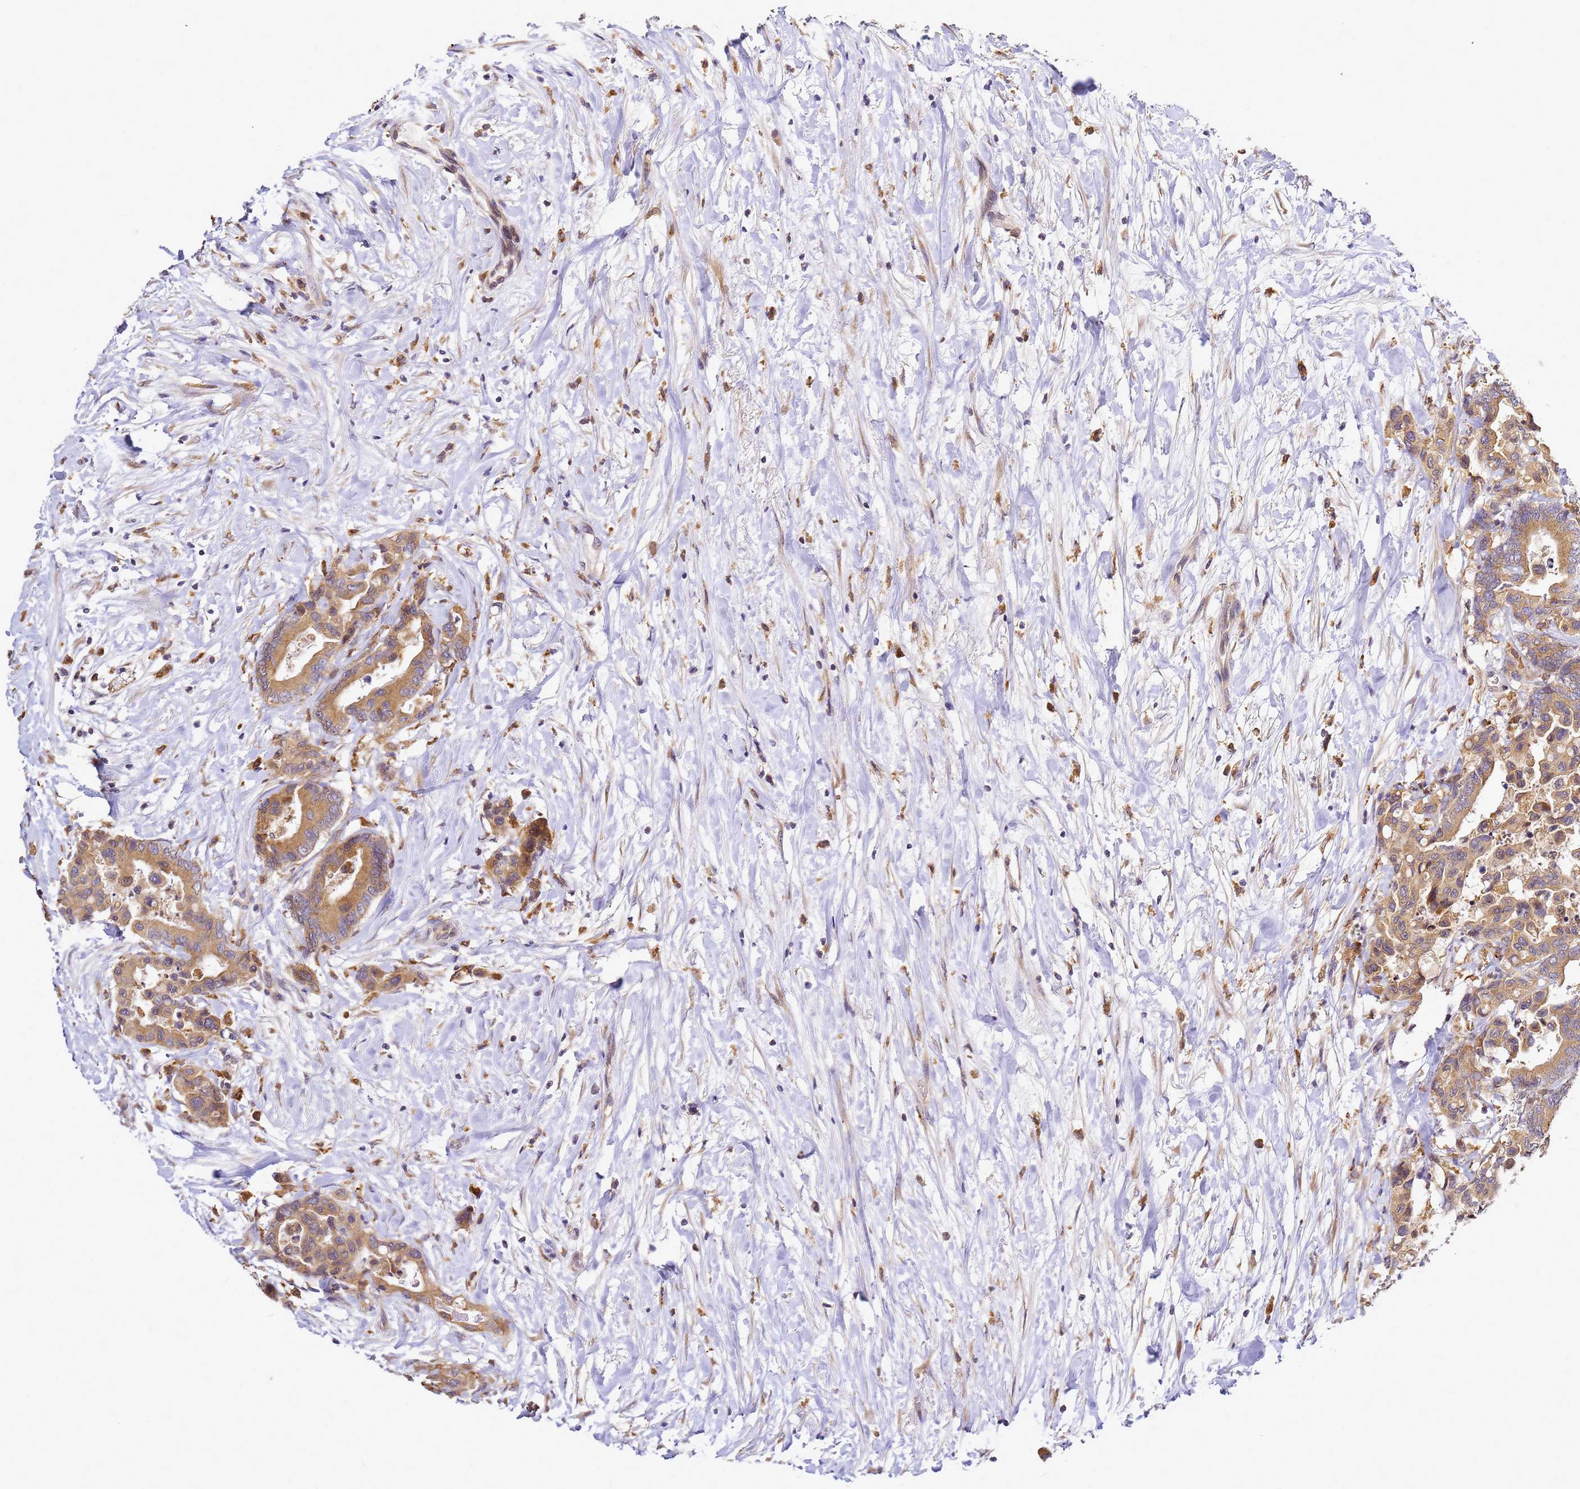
{"staining": {"intensity": "moderate", "quantity": ">75%", "location": "cytoplasmic/membranous"}, "tissue": "colorectal cancer", "cell_type": "Tumor cells", "image_type": "cancer", "snomed": [{"axis": "morphology", "description": "Normal tissue, NOS"}, {"axis": "morphology", "description": "Adenocarcinoma, NOS"}, {"axis": "topography", "description": "Colon"}], "caption": "The immunohistochemical stain highlights moderate cytoplasmic/membranous staining in tumor cells of colorectal cancer tissue.", "gene": "ADPGK", "patient": {"sex": "male", "age": 82}}